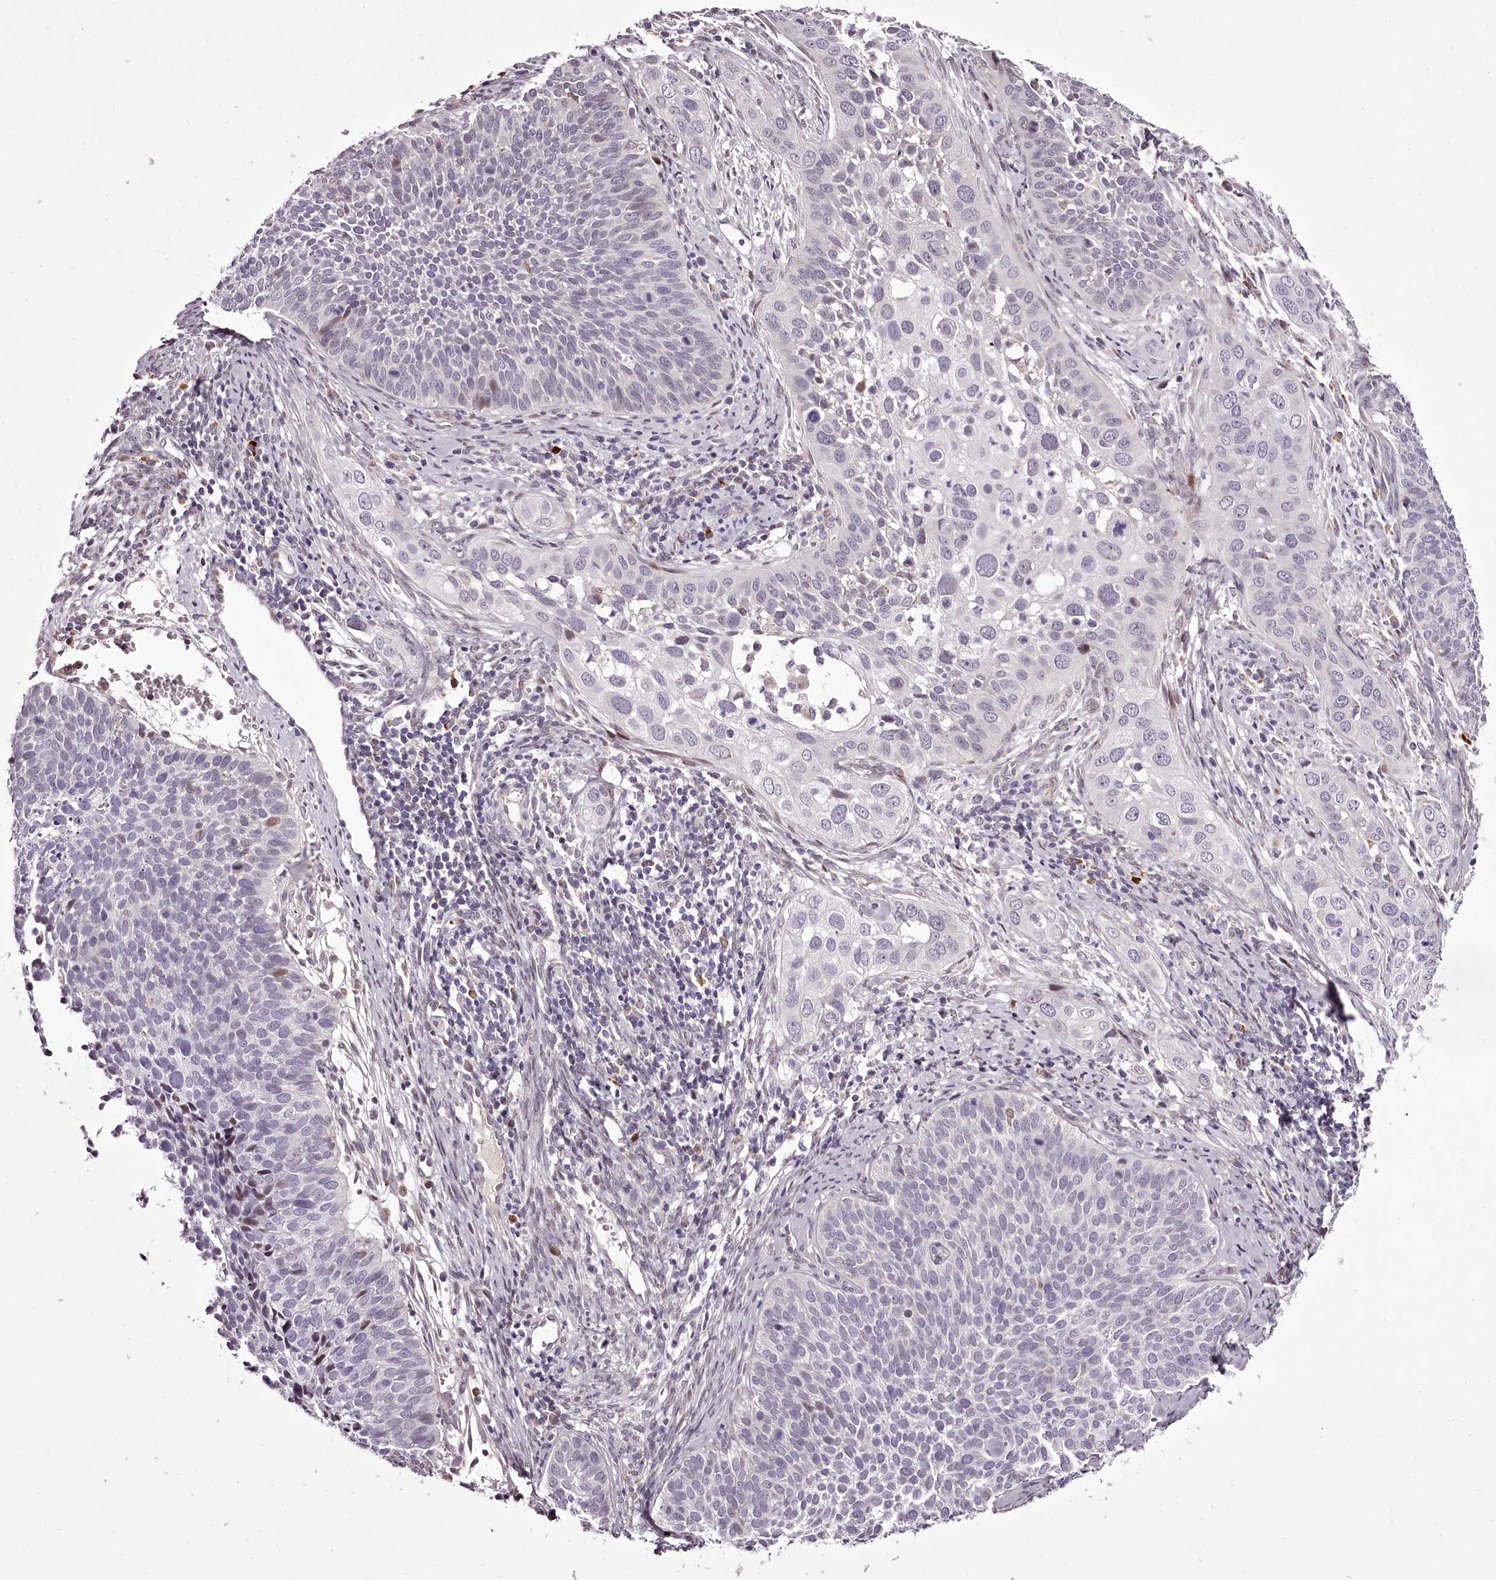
{"staining": {"intensity": "negative", "quantity": "none", "location": "none"}, "tissue": "cervical cancer", "cell_type": "Tumor cells", "image_type": "cancer", "snomed": [{"axis": "morphology", "description": "Squamous cell carcinoma, NOS"}, {"axis": "topography", "description": "Cervix"}], "caption": "Immunohistochemistry (IHC) of human cervical squamous cell carcinoma reveals no positivity in tumor cells.", "gene": "C1orf56", "patient": {"sex": "female", "age": 34}}